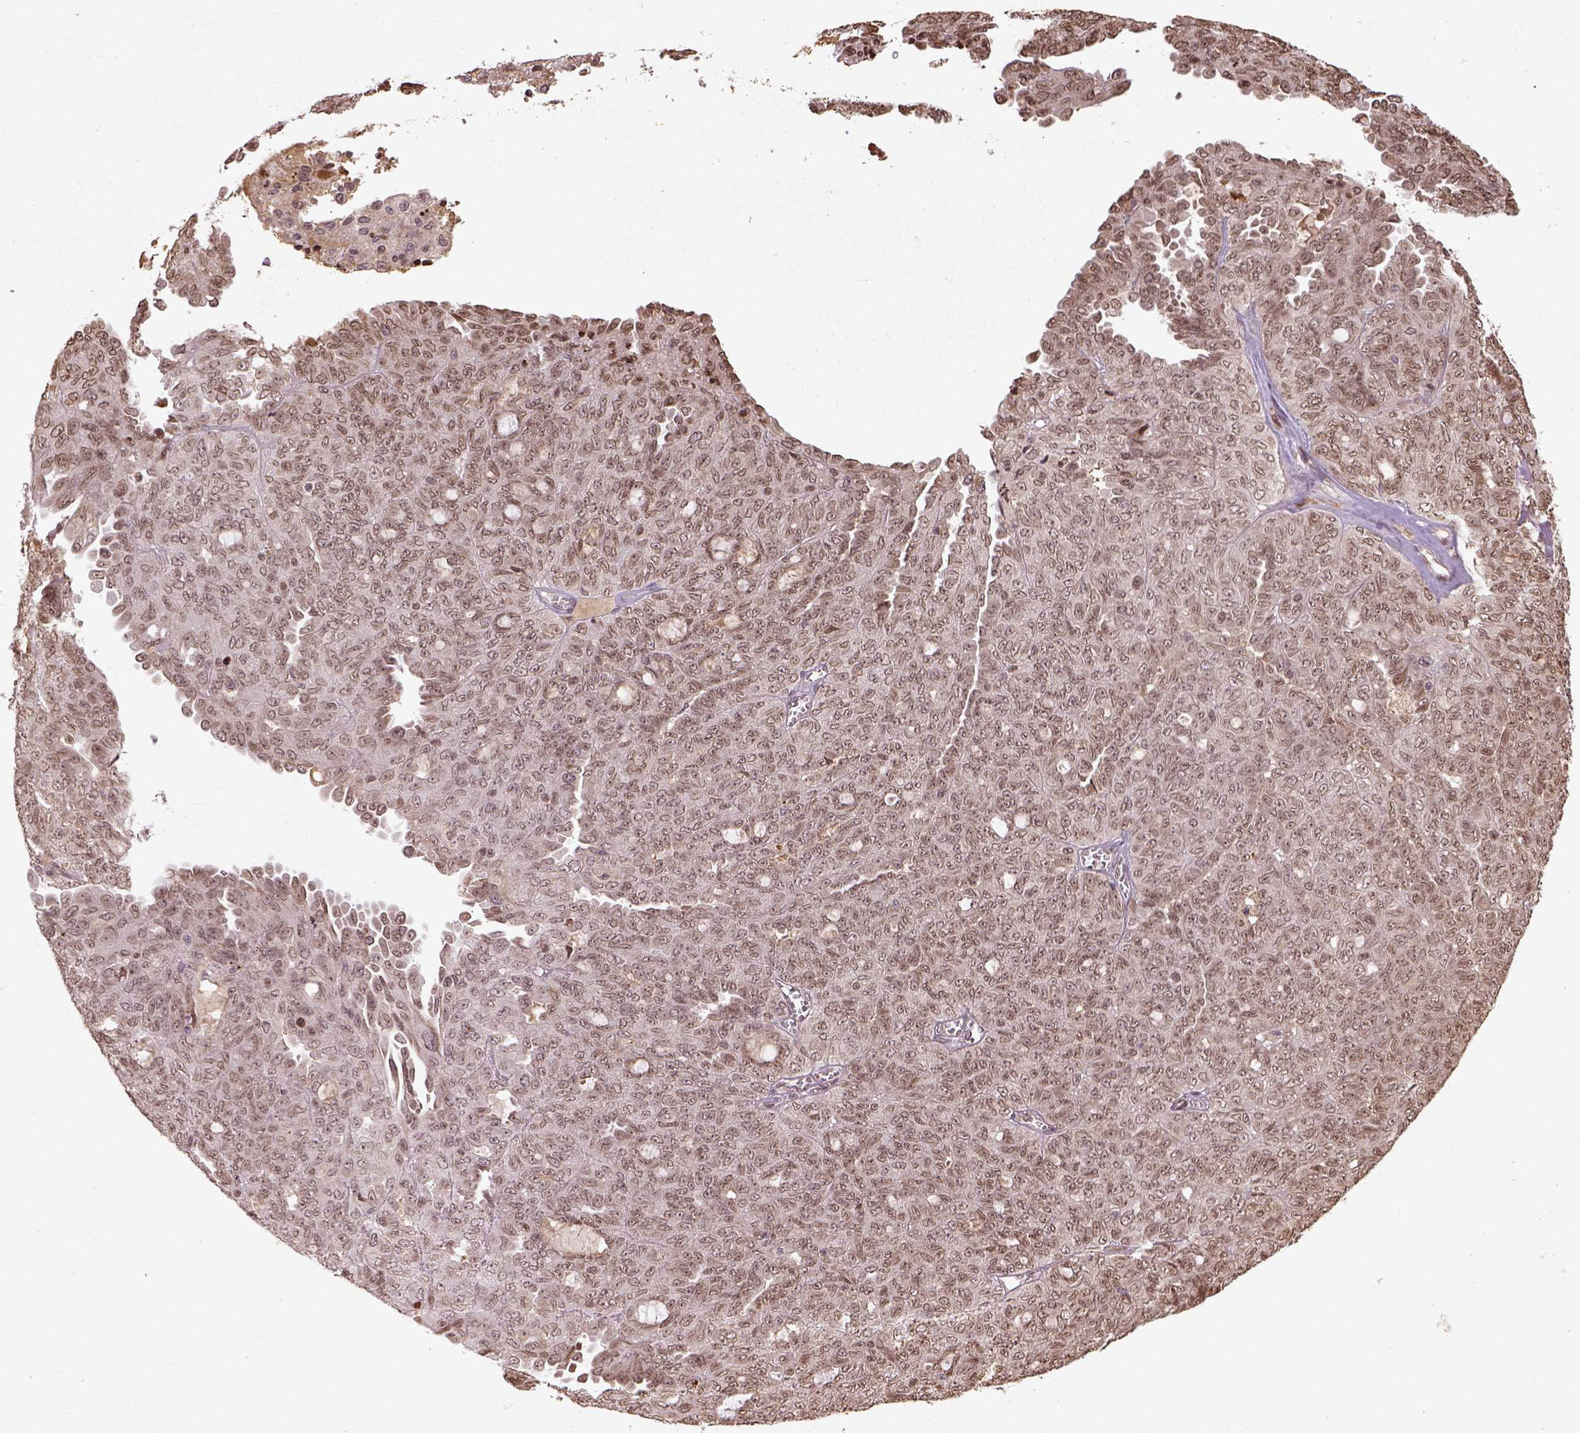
{"staining": {"intensity": "weak", "quantity": ">75%", "location": "nuclear"}, "tissue": "ovarian cancer", "cell_type": "Tumor cells", "image_type": "cancer", "snomed": [{"axis": "morphology", "description": "Cystadenocarcinoma, serous, NOS"}, {"axis": "topography", "description": "Ovary"}], "caption": "A high-resolution image shows immunohistochemistry staining of ovarian cancer (serous cystadenocarcinoma), which reveals weak nuclear expression in approximately >75% of tumor cells. (IHC, brightfield microscopy, high magnification).", "gene": "BANF1", "patient": {"sex": "female", "age": 71}}